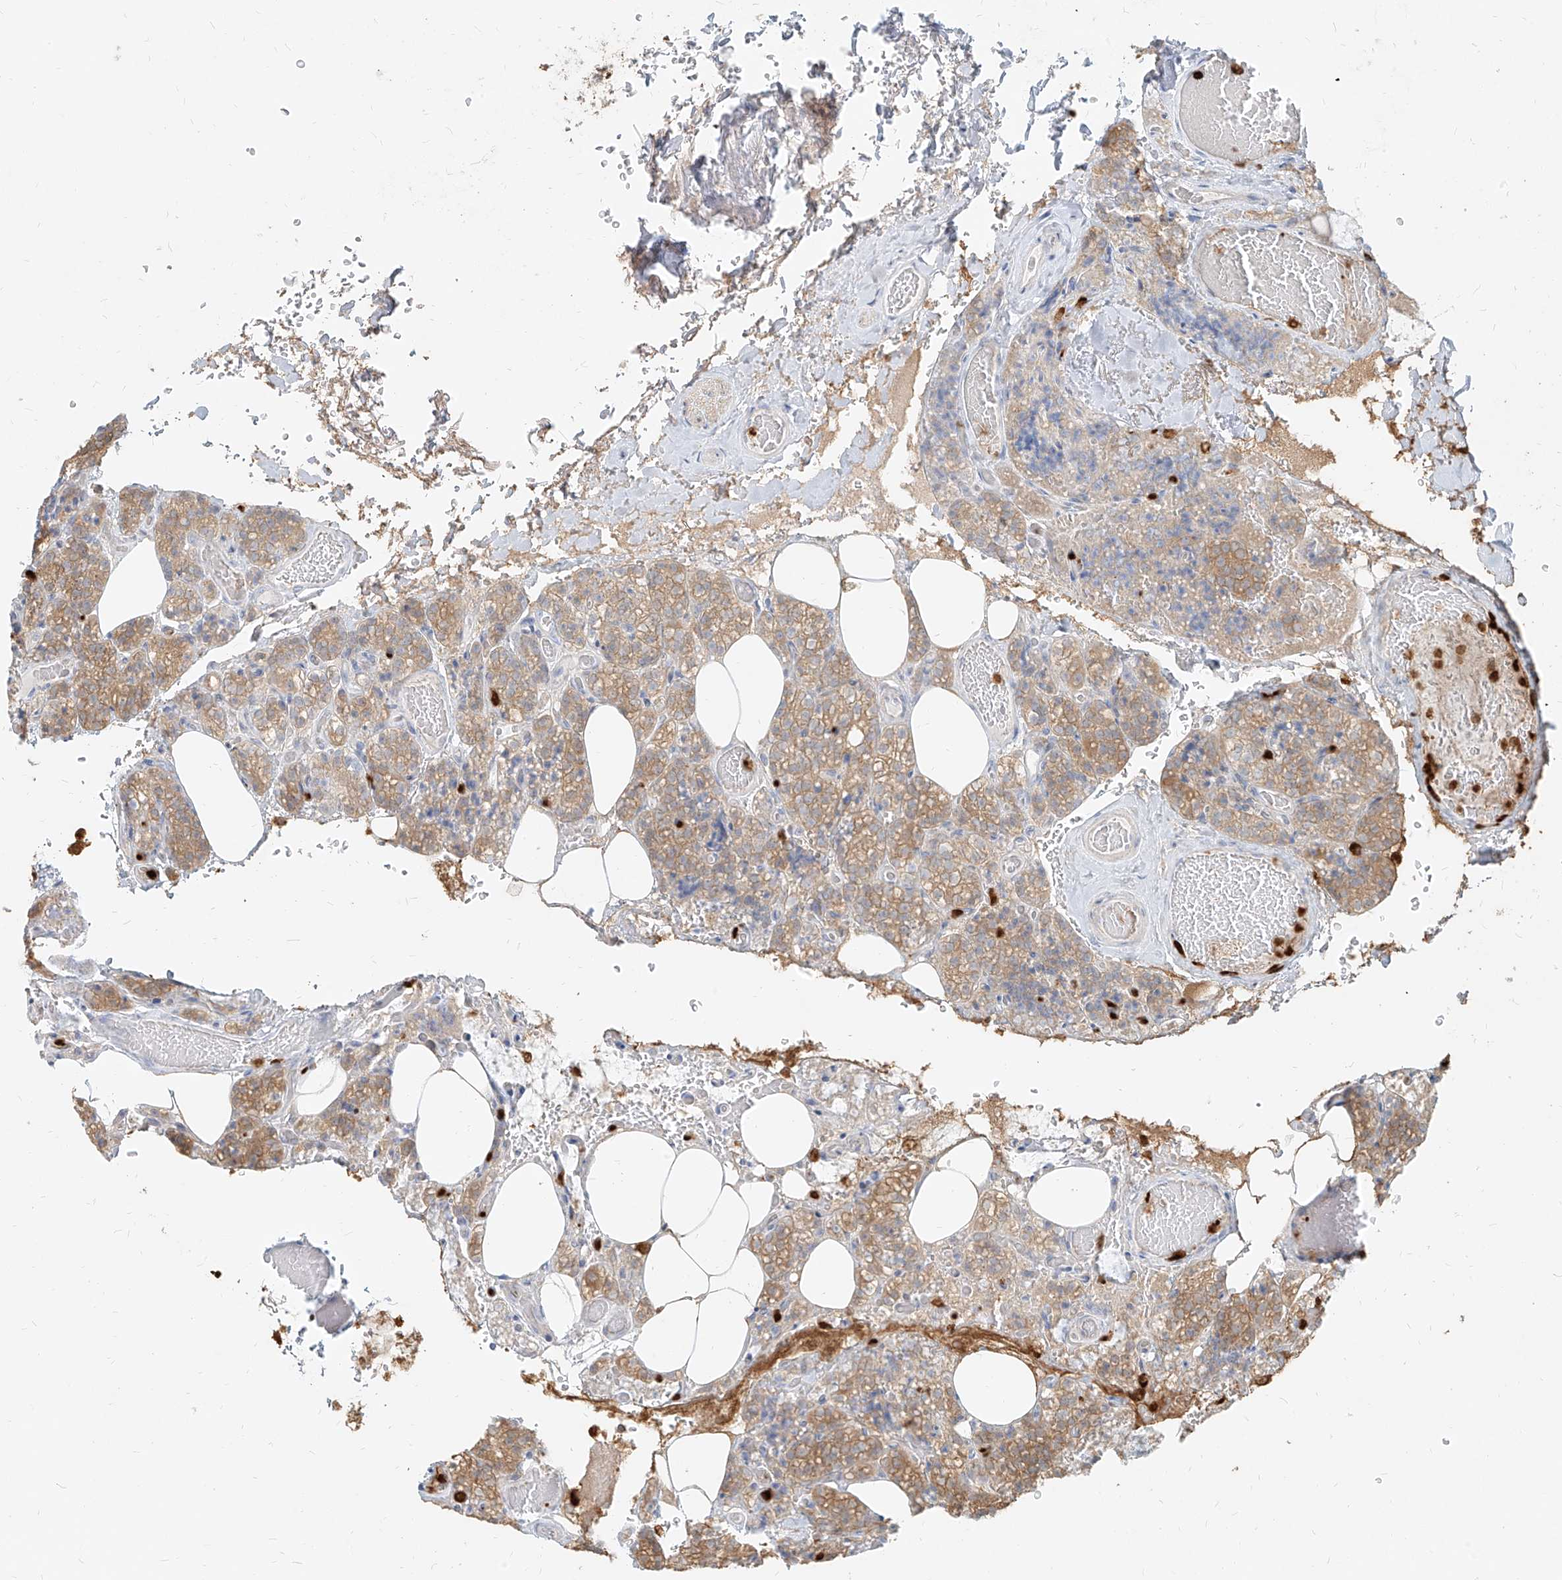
{"staining": {"intensity": "moderate", "quantity": "25%-75%", "location": "cytoplasmic/membranous"}, "tissue": "parathyroid gland", "cell_type": "Glandular cells", "image_type": "normal", "snomed": [{"axis": "morphology", "description": "Normal tissue, NOS"}, {"axis": "topography", "description": "Parathyroid gland"}], "caption": "Glandular cells exhibit medium levels of moderate cytoplasmic/membranous expression in approximately 25%-75% of cells in normal human parathyroid gland. Nuclei are stained in blue.", "gene": "PGD", "patient": {"sex": "male", "age": 87}}